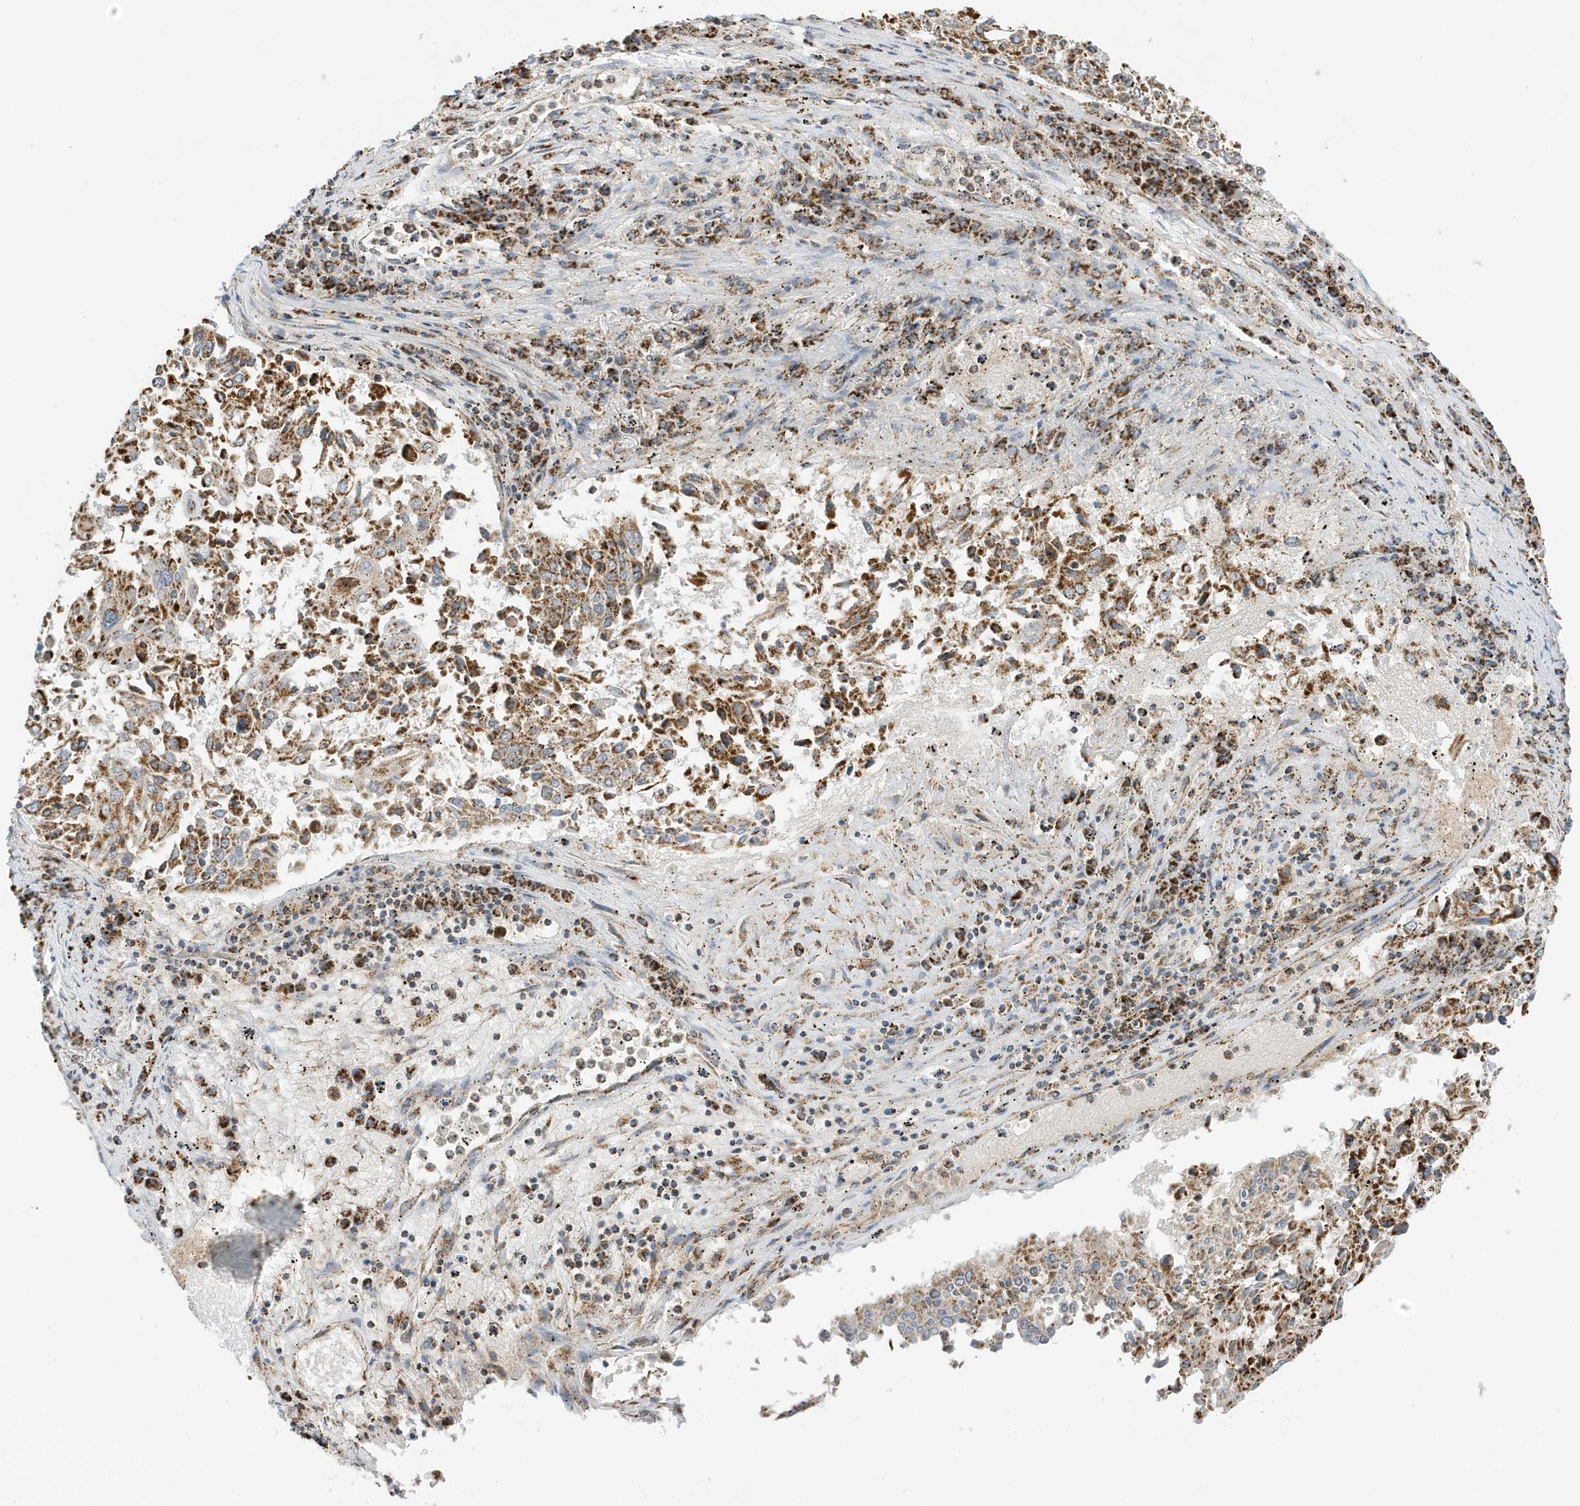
{"staining": {"intensity": "moderate", "quantity": ">75%", "location": "cytoplasmic/membranous"}, "tissue": "lung cancer", "cell_type": "Tumor cells", "image_type": "cancer", "snomed": [{"axis": "morphology", "description": "Squamous cell carcinoma, NOS"}, {"axis": "topography", "description": "Lung"}], "caption": "Lung cancer (squamous cell carcinoma) was stained to show a protein in brown. There is medium levels of moderate cytoplasmic/membranous staining in about >75% of tumor cells.", "gene": "ATP5ME", "patient": {"sex": "male", "age": 65}}